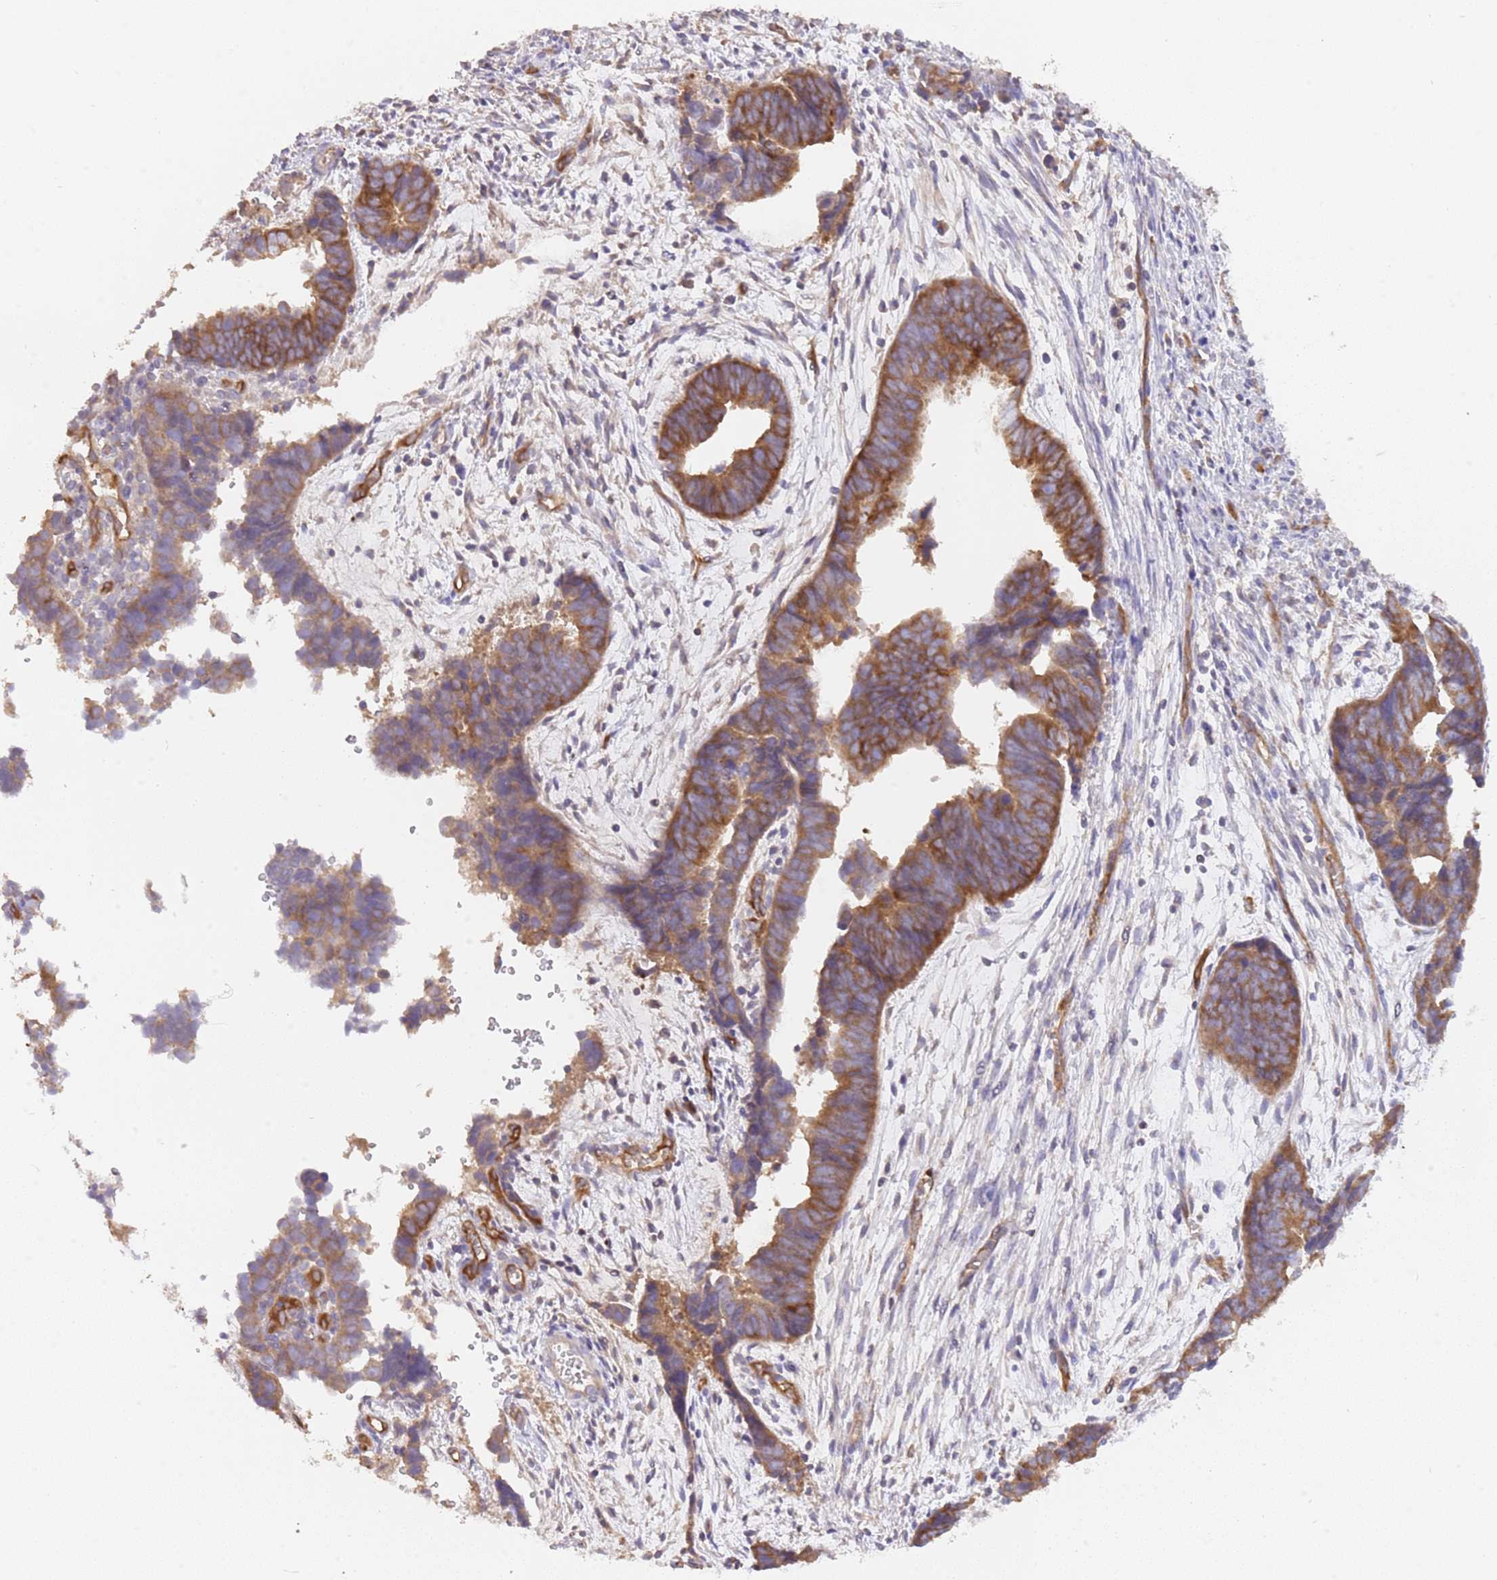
{"staining": {"intensity": "moderate", "quantity": ">75%", "location": "cytoplasmic/membranous"}, "tissue": "endometrial cancer", "cell_type": "Tumor cells", "image_type": "cancer", "snomed": [{"axis": "morphology", "description": "Adenocarcinoma, NOS"}, {"axis": "topography", "description": "Endometrium"}], "caption": "Protein expression by immunohistochemistry demonstrates moderate cytoplasmic/membranous positivity in about >75% of tumor cells in endometrial cancer.", "gene": "DOCK9", "patient": {"sex": "female", "age": 75}}